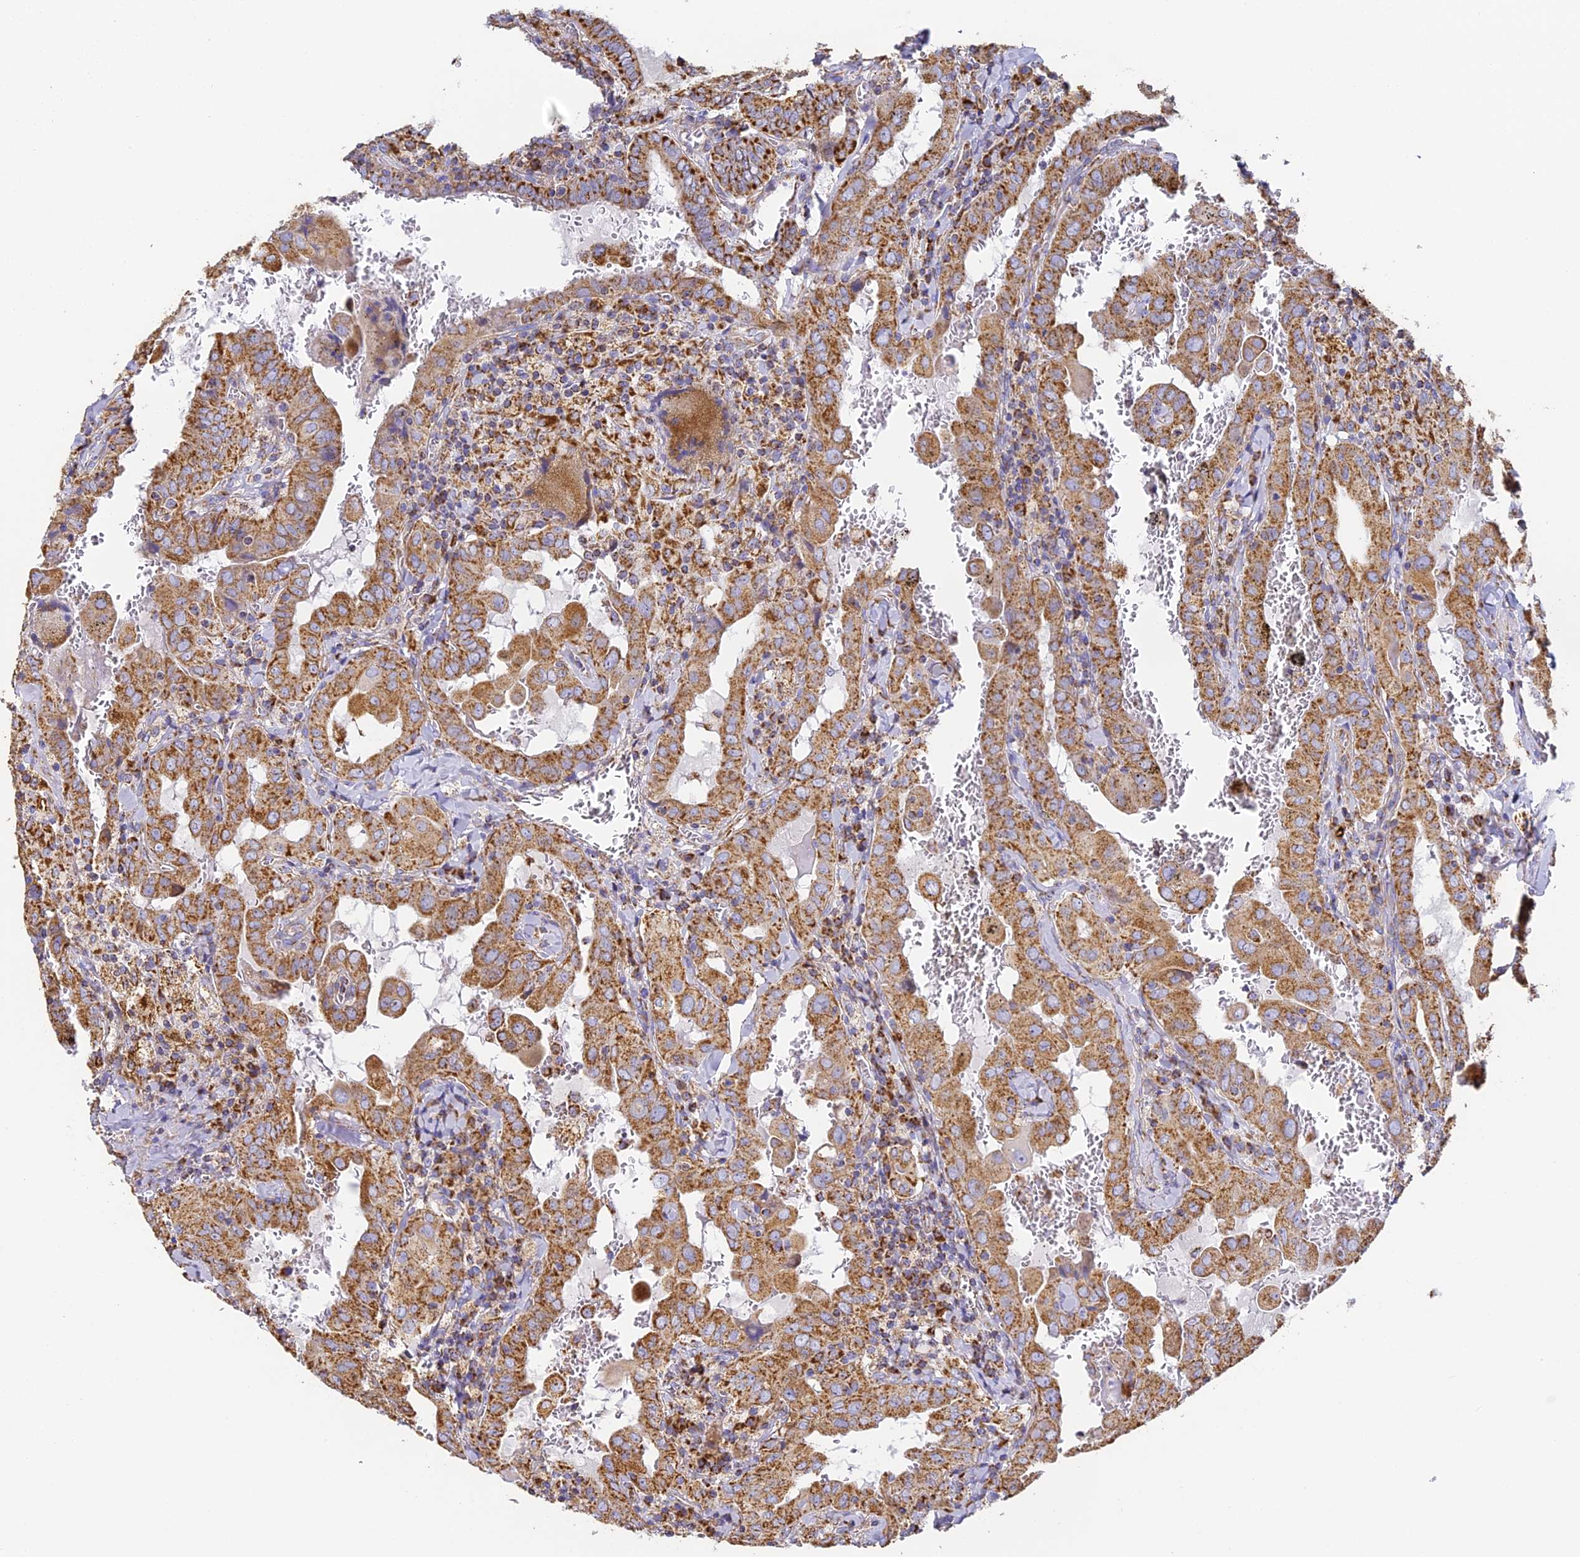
{"staining": {"intensity": "strong", "quantity": ">75%", "location": "cytoplasmic/membranous"}, "tissue": "thyroid cancer", "cell_type": "Tumor cells", "image_type": "cancer", "snomed": [{"axis": "morphology", "description": "Papillary adenocarcinoma, NOS"}, {"axis": "topography", "description": "Thyroid gland"}], "caption": "Strong cytoplasmic/membranous positivity is identified in about >75% of tumor cells in papillary adenocarcinoma (thyroid). The staining was performed using DAB (3,3'-diaminobenzidine), with brown indicating positive protein expression. Nuclei are stained blue with hematoxylin.", "gene": "COX6C", "patient": {"sex": "female", "age": 72}}